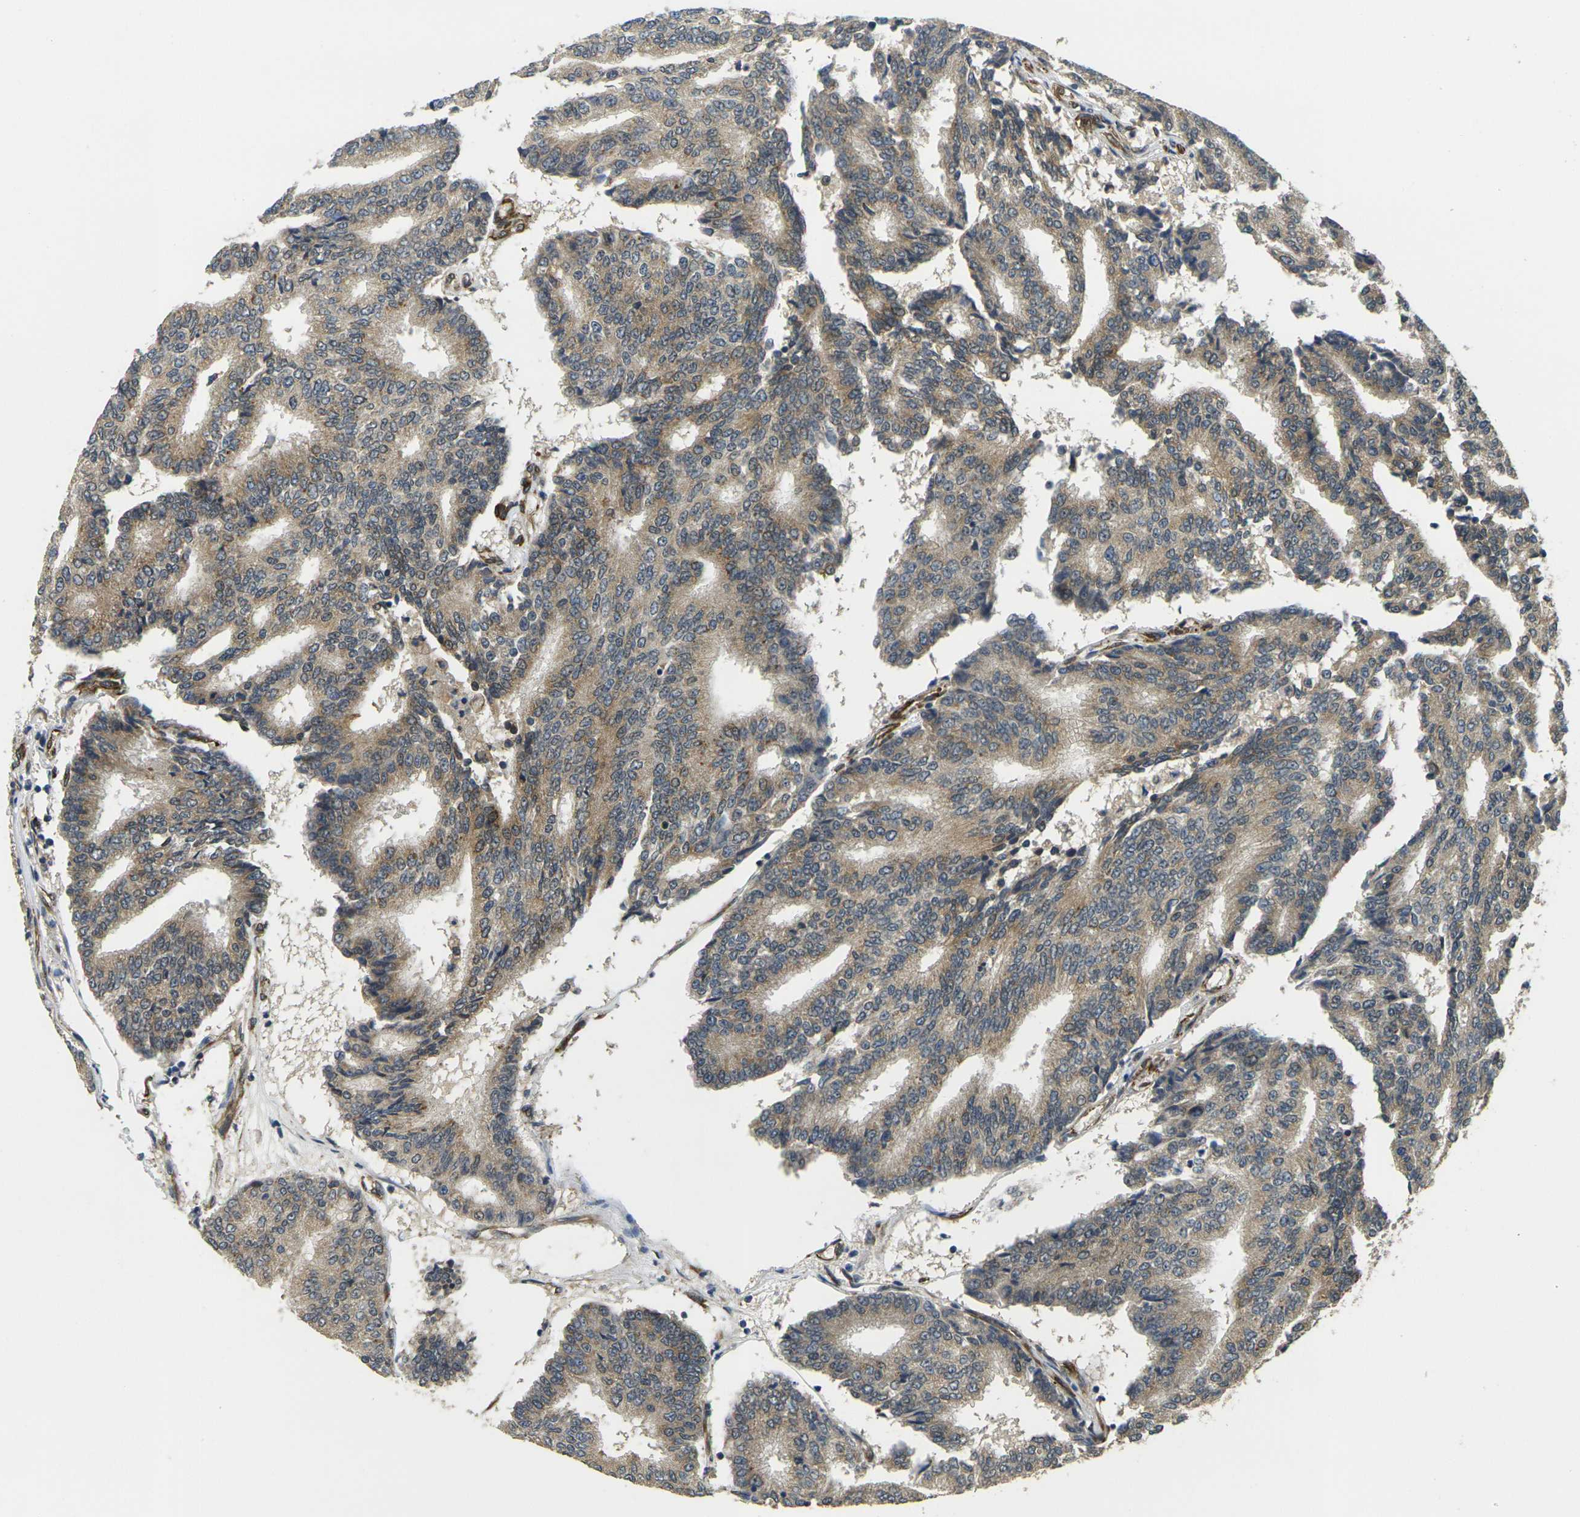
{"staining": {"intensity": "weak", "quantity": ">75%", "location": "cytoplasmic/membranous"}, "tissue": "prostate cancer", "cell_type": "Tumor cells", "image_type": "cancer", "snomed": [{"axis": "morphology", "description": "Adenocarcinoma, High grade"}, {"axis": "topography", "description": "Prostate"}], "caption": "This image reveals IHC staining of high-grade adenocarcinoma (prostate), with low weak cytoplasmic/membranous positivity in approximately >75% of tumor cells.", "gene": "FUT11", "patient": {"sex": "male", "age": 55}}